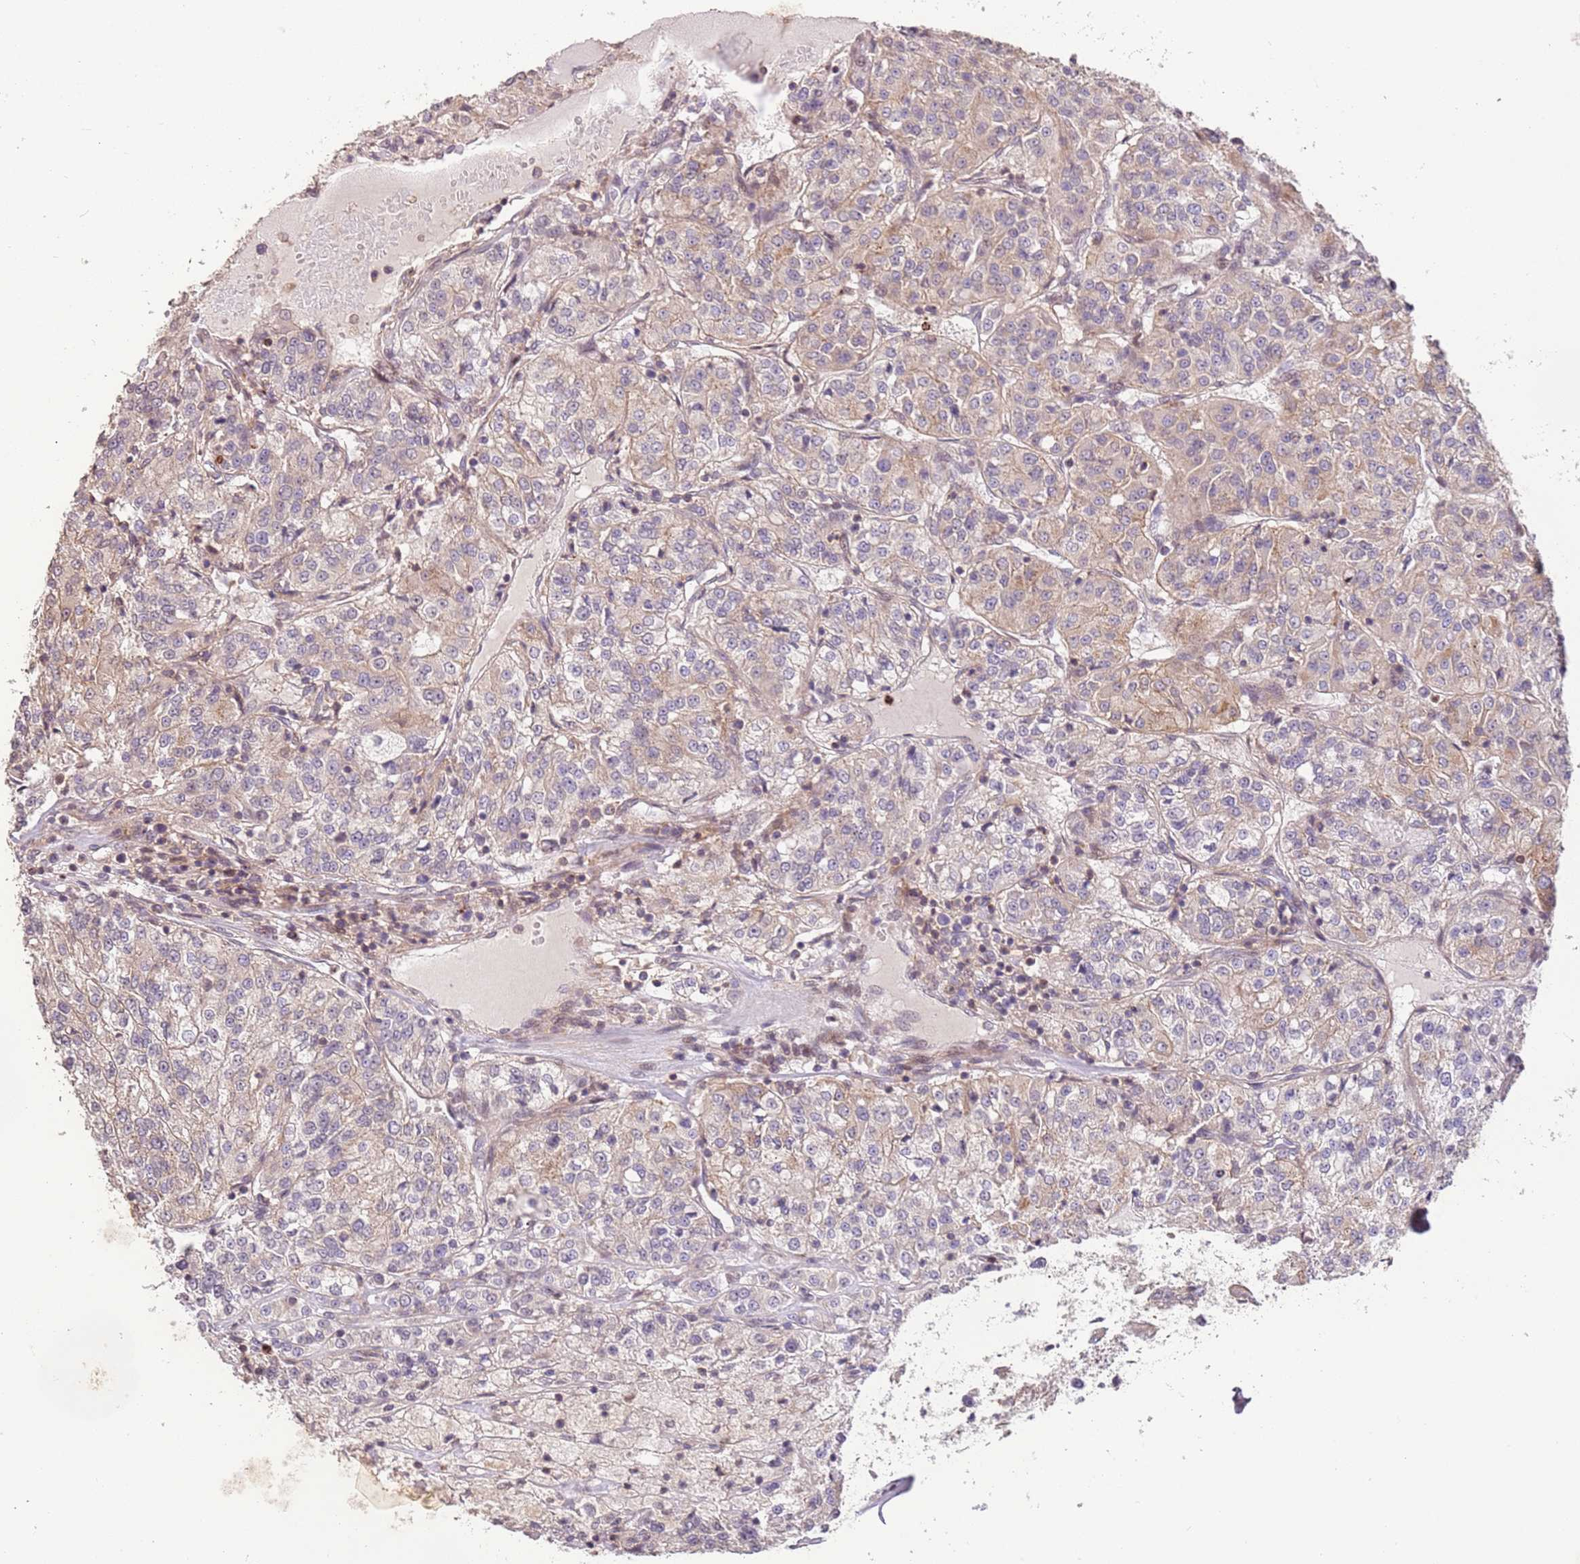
{"staining": {"intensity": "moderate", "quantity": "<25%", "location": "cytoplasmic/membranous"}, "tissue": "renal cancer", "cell_type": "Tumor cells", "image_type": "cancer", "snomed": [{"axis": "morphology", "description": "Adenocarcinoma, NOS"}, {"axis": "topography", "description": "Kidney"}], "caption": "An immunohistochemistry (IHC) histopathology image of tumor tissue is shown. Protein staining in brown labels moderate cytoplasmic/membranous positivity in renal adenocarcinoma within tumor cells.", "gene": "SLC16A4", "patient": {"sex": "female", "age": 63}}